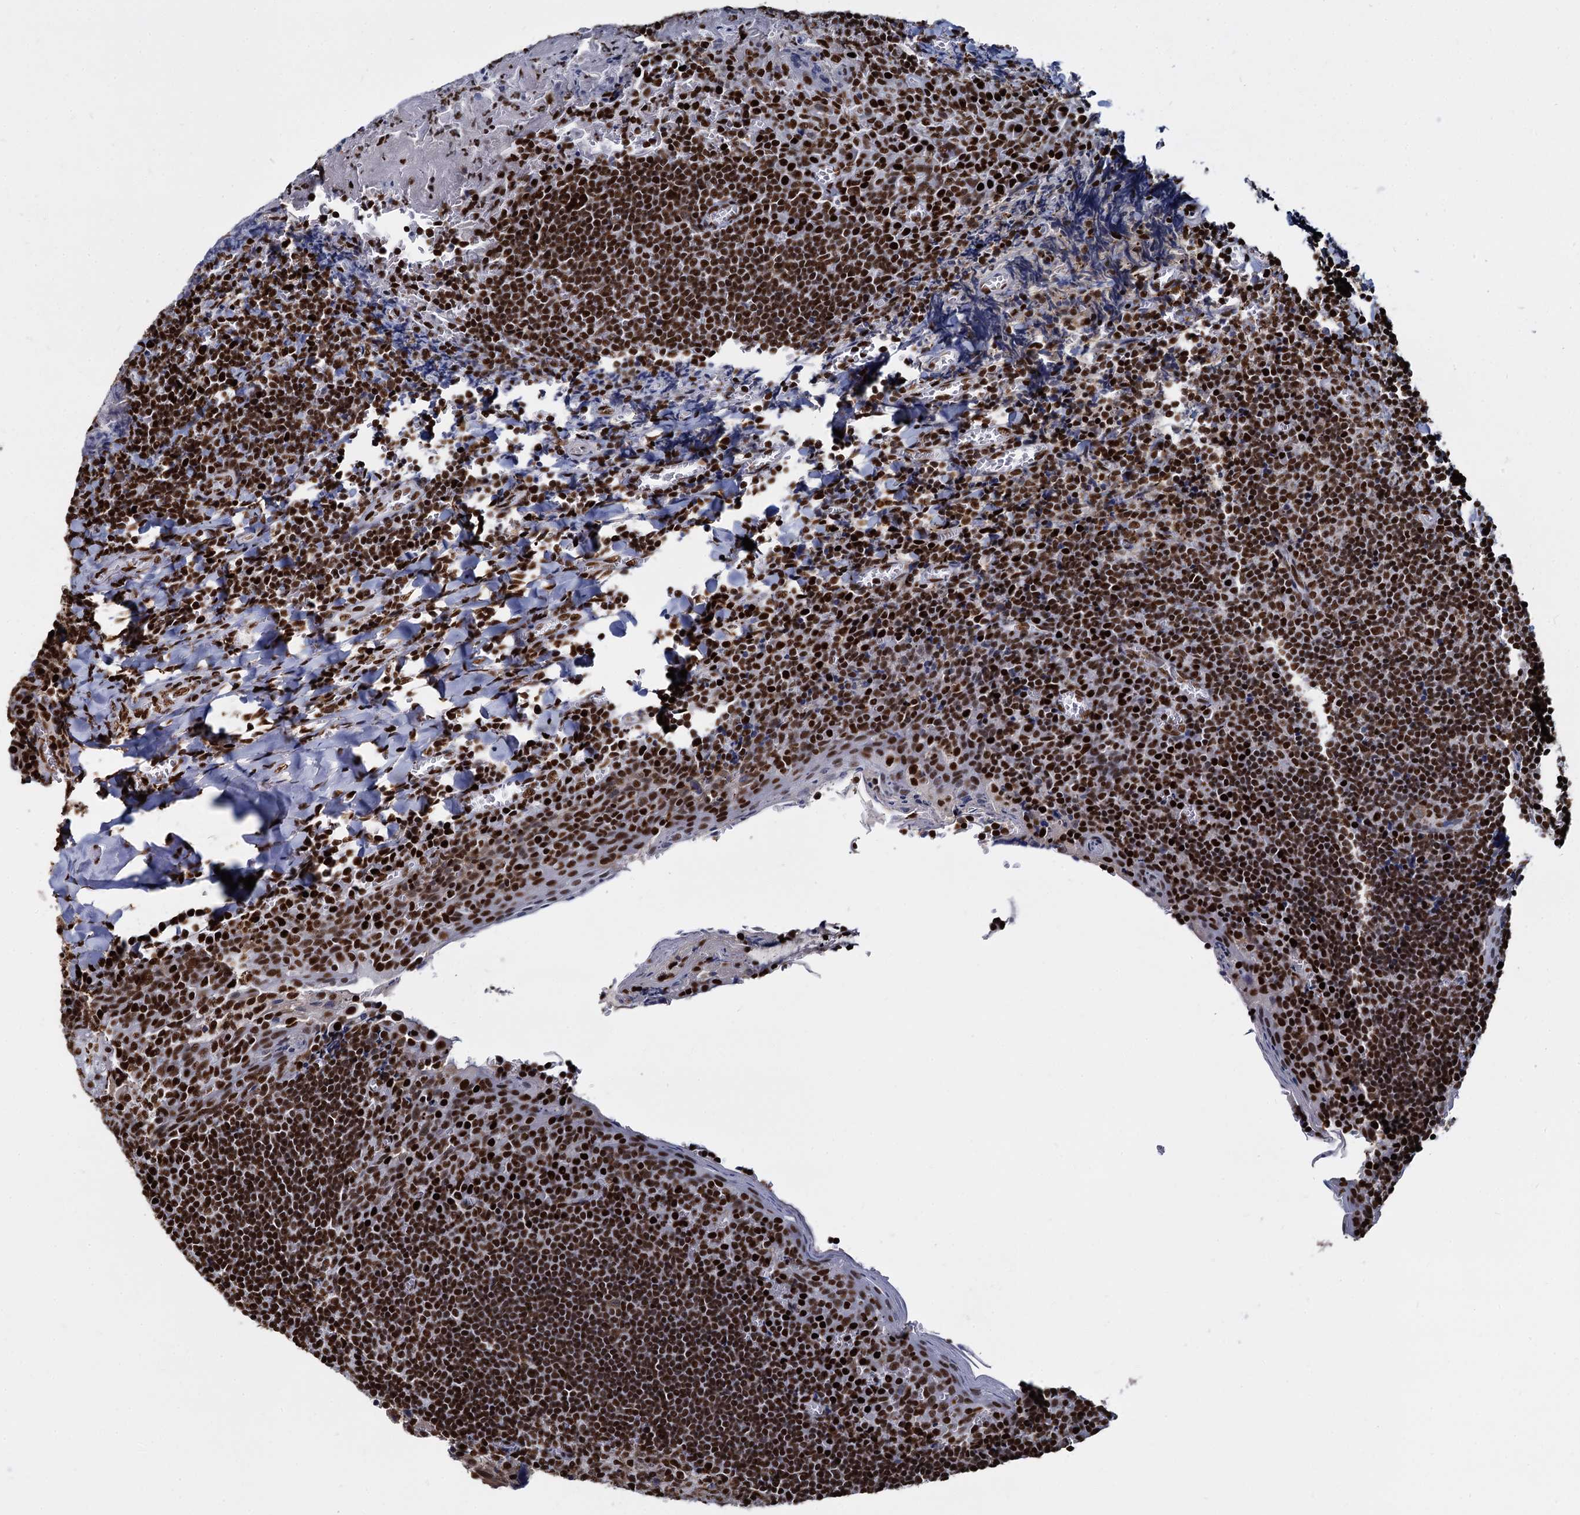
{"staining": {"intensity": "strong", "quantity": ">75%", "location": "nuclear"}, "tissue": "tonsil", "cell_type": "Germinal center cells", "image_type": "normal", "snomed": [{"axis": "morphology", "description": "Normal tissue, NOS"}, {"axis": "topography", "description": "Tonsil"}], "caption": "Germinal center cells show high levels of strong nuclear expression in about >75% of cells in unremarkable tonsil.", "gene": "DCPS", "patient": {"sex": "male", "age": 27}}